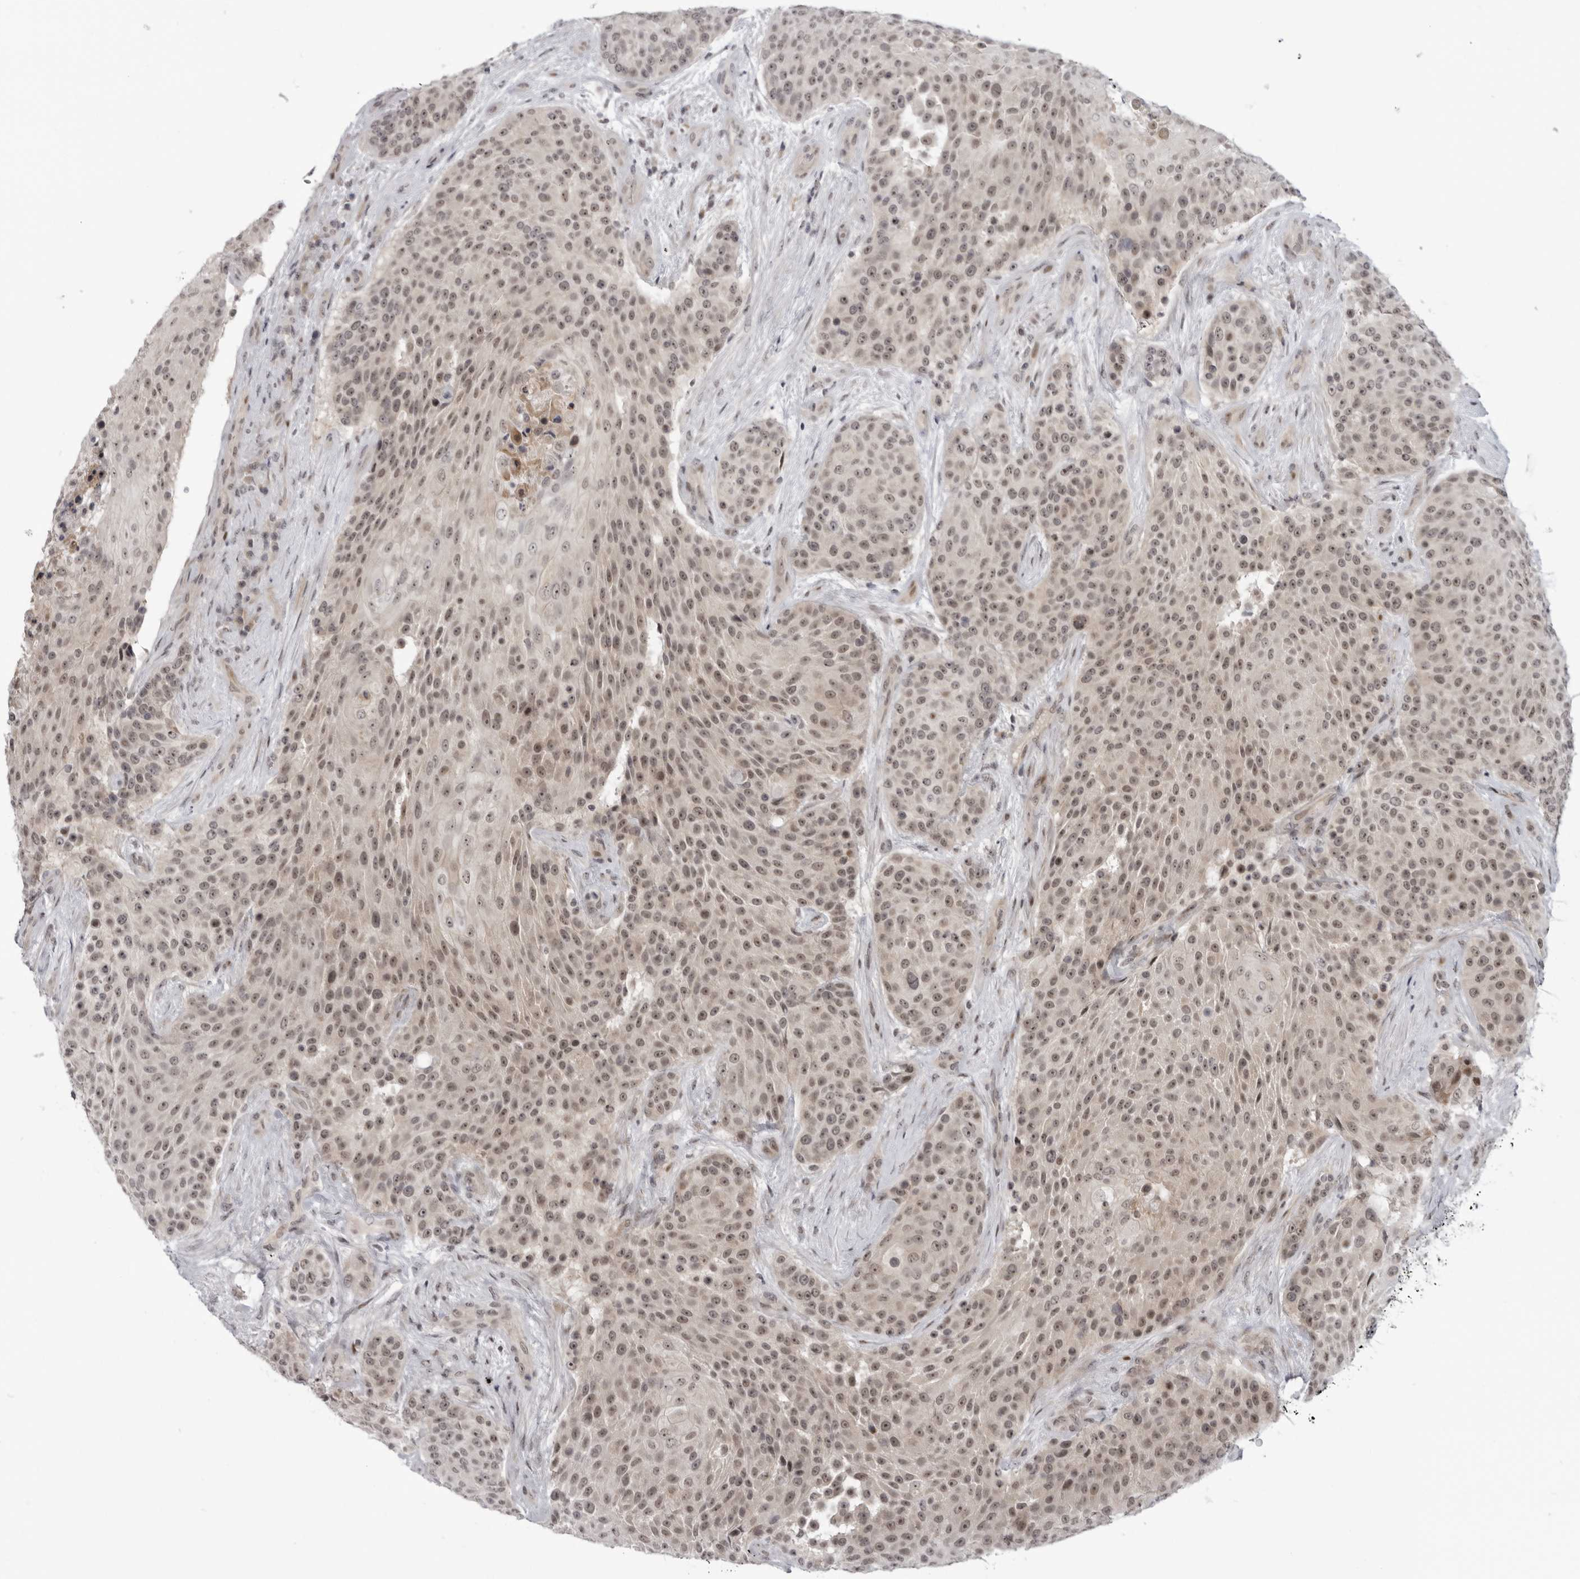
{"staining": {"intensity": "moderate", "quantity": ">75%", "location": "nuclear"}, "tissue": "urothelial cancer", "cell_type": "Tumor cells", "image_type": "cancer", "snomed": [{"axis": "morphology", "description": "Urothelial carcinoma, High grade"}, {"axis": "topography", "description": "Urinary bladder"}], "caption": "High-grade urothelial carcinoma stained with DAB IHC exhibits medium levels of moderate nuclear expression in about >75% of tumor cells.", "gene": "ALPK2", "patient": {"sex": "female", "age": 63}}